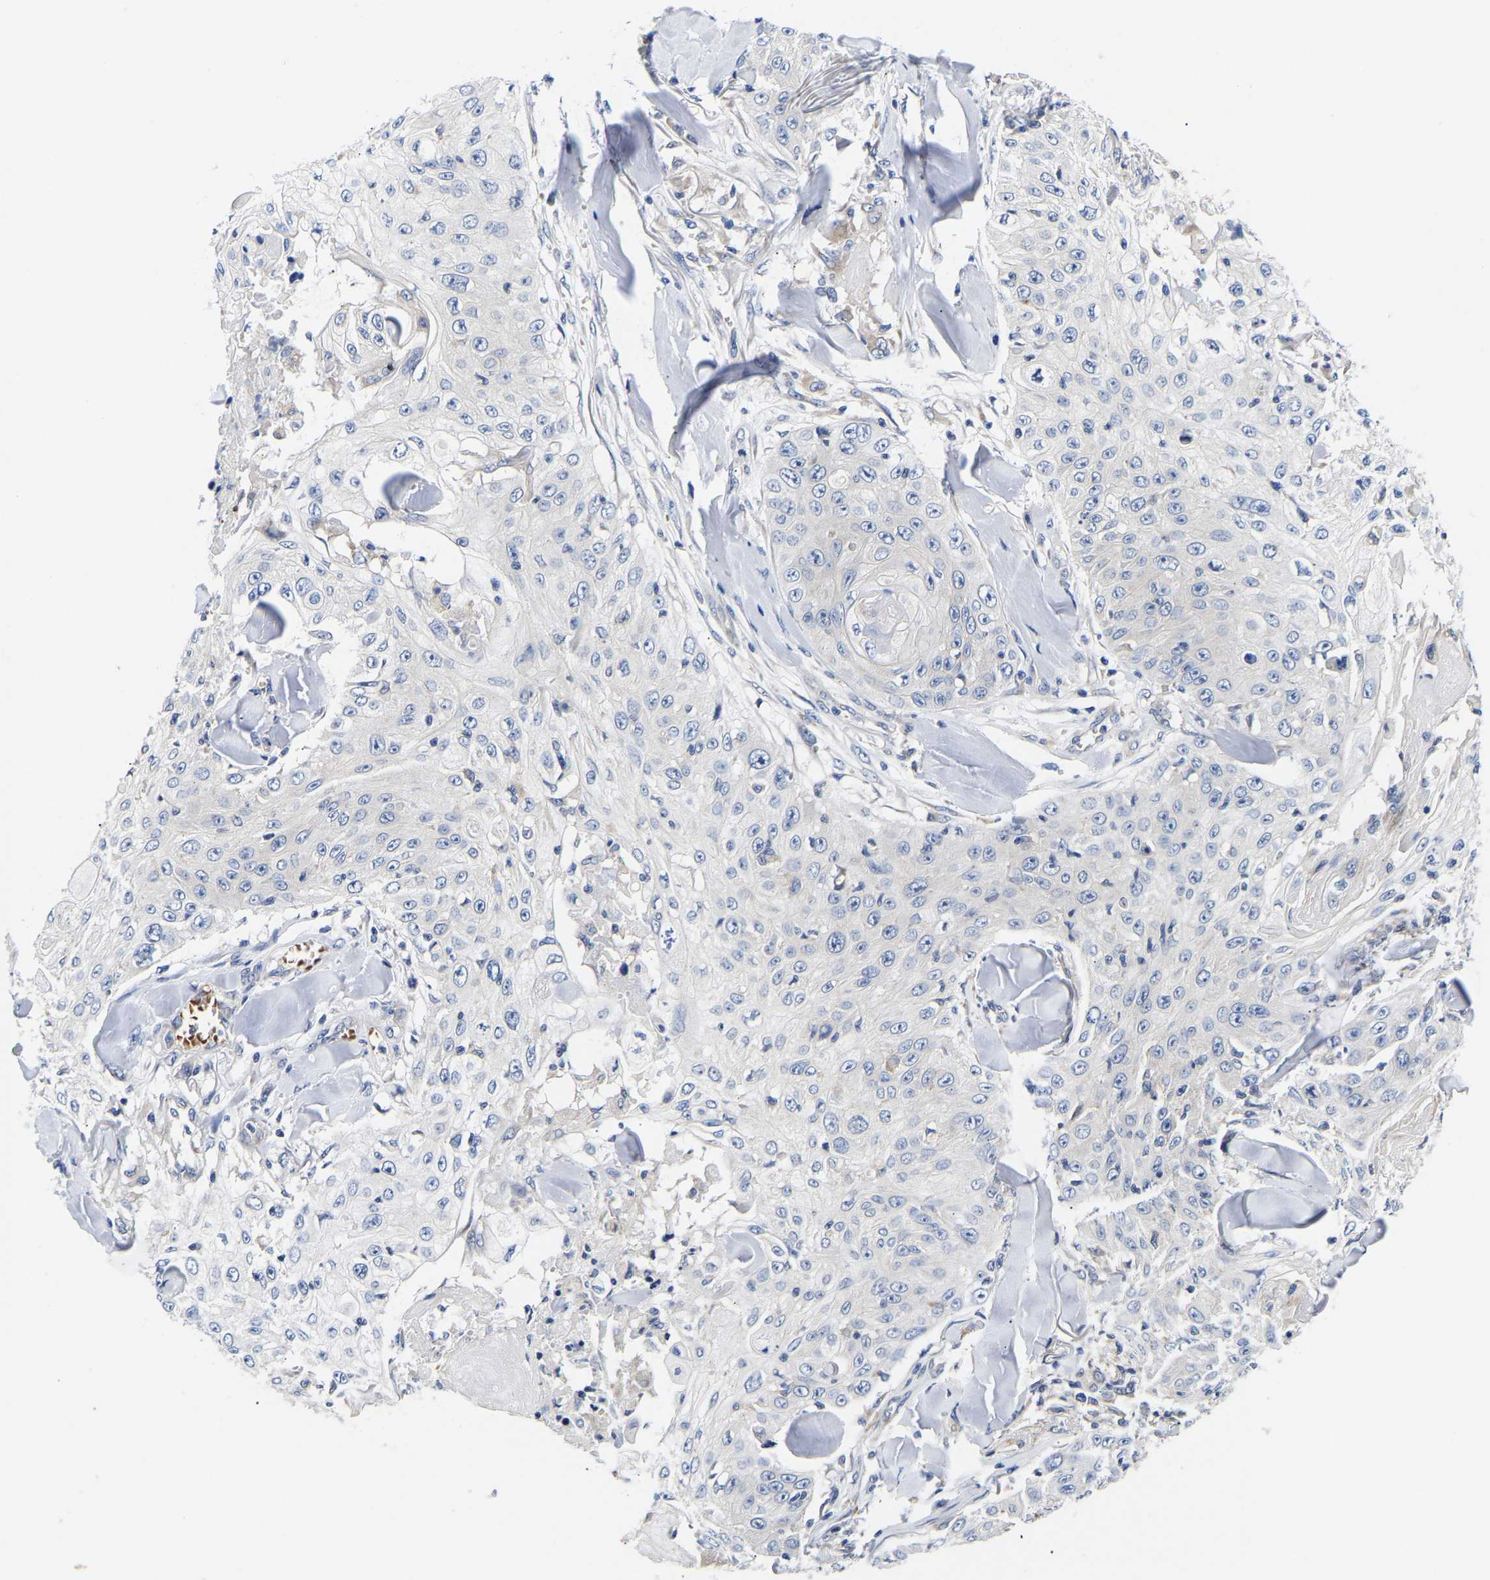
{"staining": {"intensity": "negative", "quantity": "none", "location": "none"}, "tissue": "skin cancer", "cell_type": "Tumor cells", "image_type": "cancer", "snomed": [{"axis": "morphology", "description": "Squamous cell carcinoma, NOS"}, {"axis": "topography", "description": "Skin"}], "caption": "Immunohistochemistry micrograph of squamous cell carcinoma (skin) stained for a protein (brown), which reveals no staining in tumor cells.", "gene": "RINT1", "patient": {"sex": "male", "age": 86}}